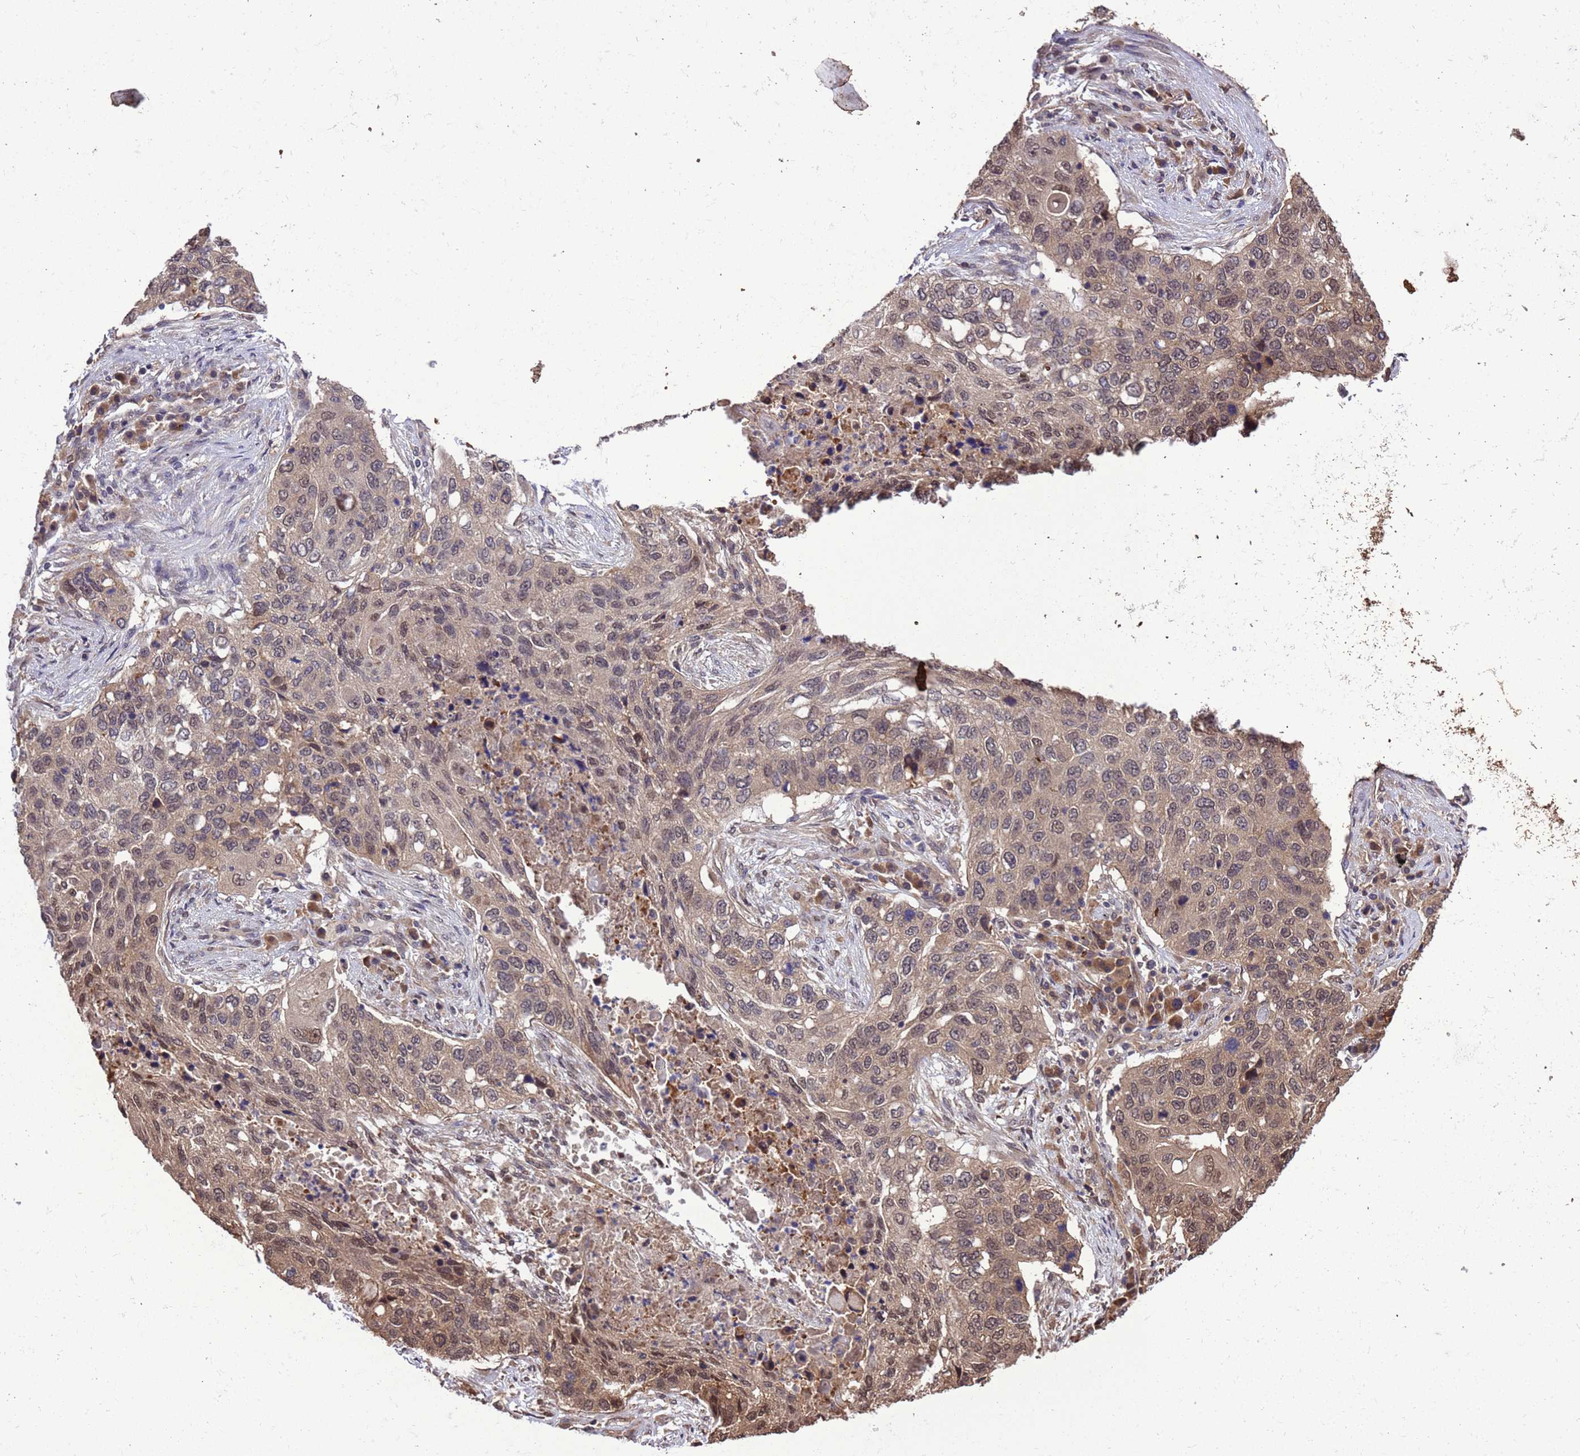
{"staining": {"intensity": "weak", "quantity": ">75%", "location": "cytoplasmic/membranous,nuclear"}, "tissue": "lung cancer", "cell_type": "Tumor cells", "image_type": "cancer", "snomed": [{"axis": "morphology", "description": "Squamous cell carcinoma, NOS"}, {"axis": "topography", "description": "Lung"}], "caption": "Brown immunohistochemical staining in lung cancer (squamous cell carcinoma) reveals weak cytoplasmic/membranous and nuclear expression in approximately >75% of tumor cells. (IHC, brightfield microscopy, high magnification).", "gene": "ZFP69B", "patient": {"sex": "female", "age": 63}}